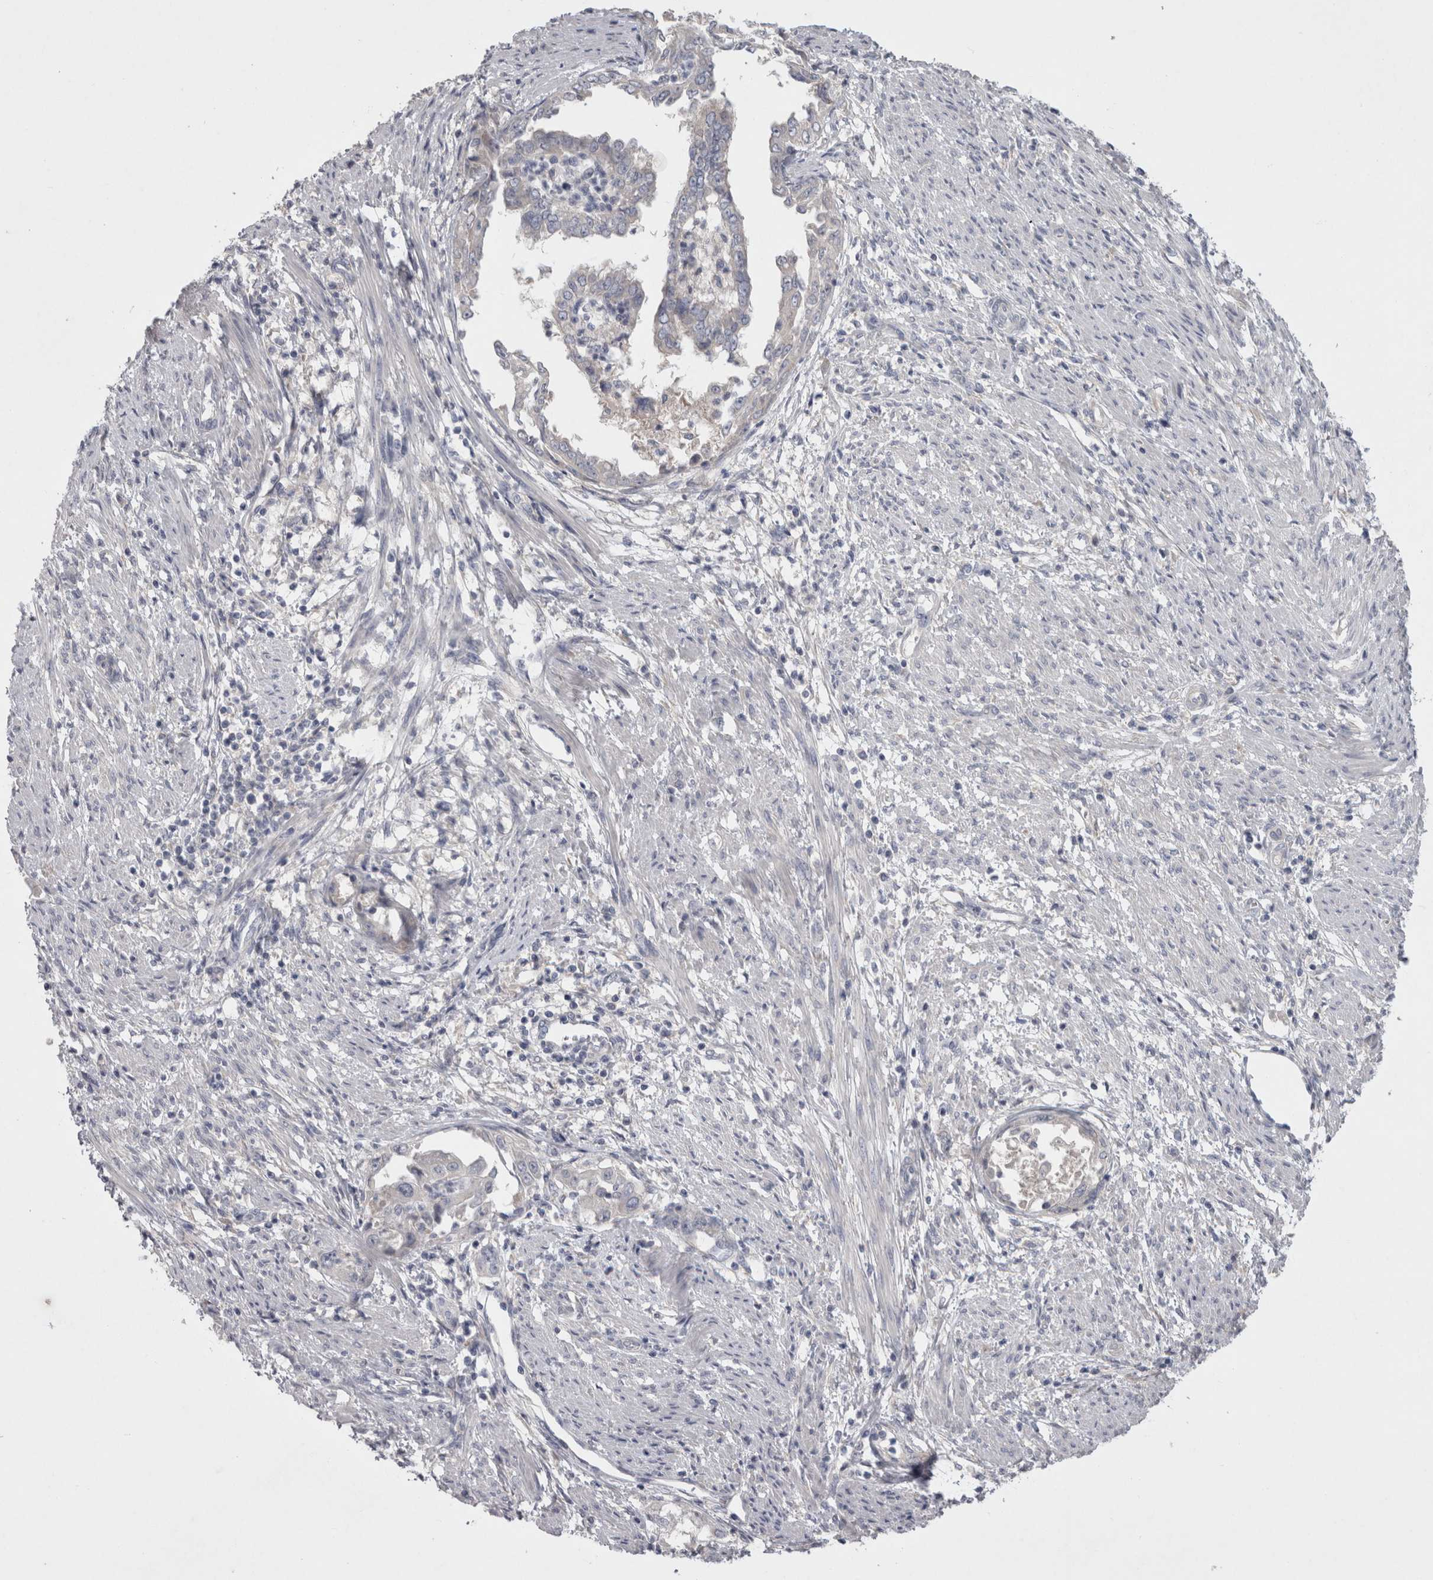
{"staining": {"intensity": "negative", "quantity": "none", "location": "none"}, "tissue": "endometrial cancer", "cell_type": "Tumor cells", "image_type": "cancer", "snomed": [{"axis": "morphology", "description": "Adenocarcinoma, NOS"}, {"axis": "topography", "description": "Endometrium"}], "caption": "Human endometrial cancer (adenocarcinoma) stained for a protein using IHC shows no staining in tumor cells.", "gene": "LRRC40", "patient": {"sex": "female", "age": 85}}